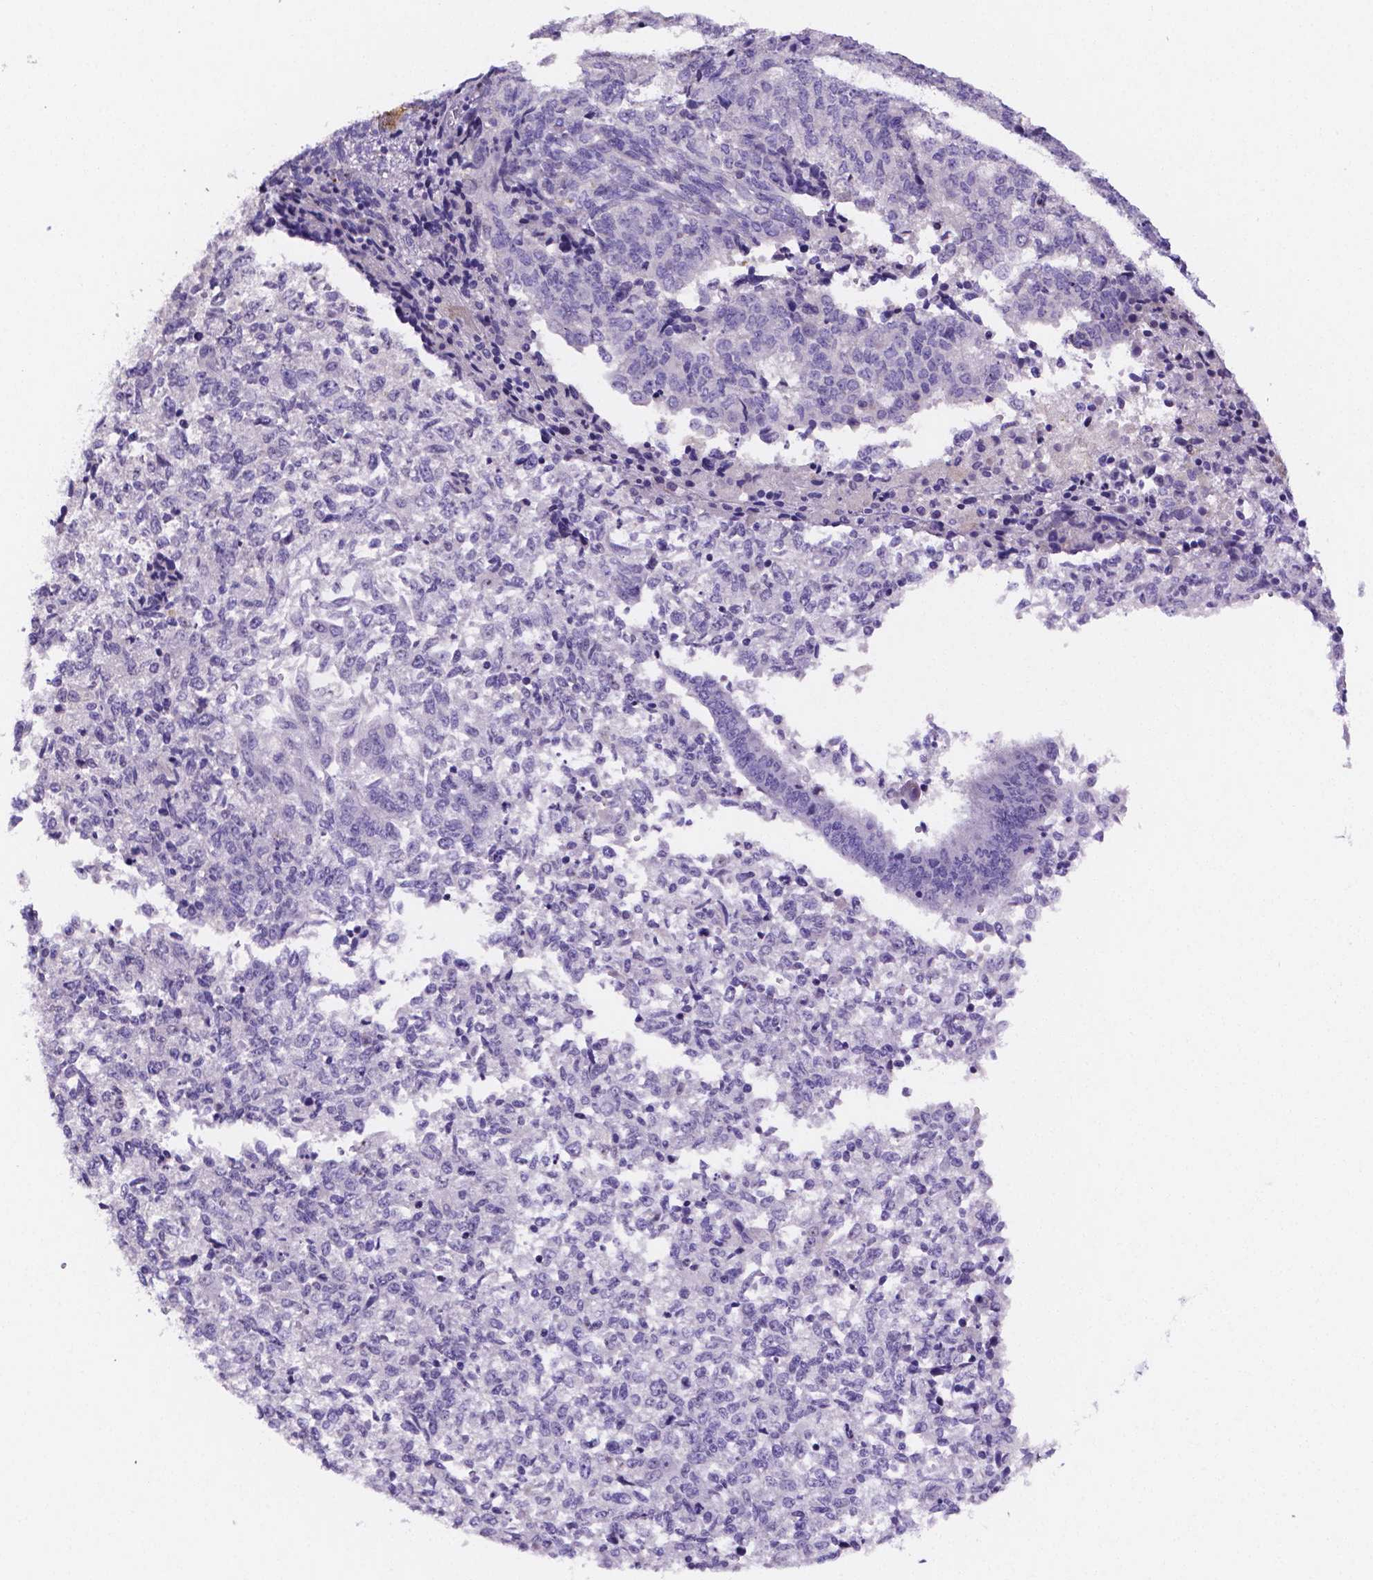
{"staining": {"intensity": "negative", "quantity": "none", "location": "none"}, "tissue": "prostate cancer", "cell_type": "Tumor cells", "image_type": "cancer", "snomed": [{"axis": "morphology", "description": "Adenocarcinoma, Low grade"}, {"axis": "topography", "description": "Prostate"}], "caption": "Immunohistochemistry image of prostate cancer (adenocarcinoma (low-grade)) stained for a protein (brown), which shows no expression in tumor cells.", "gene": "NRGN", "patient": {"sex": "male", "age": 64}}